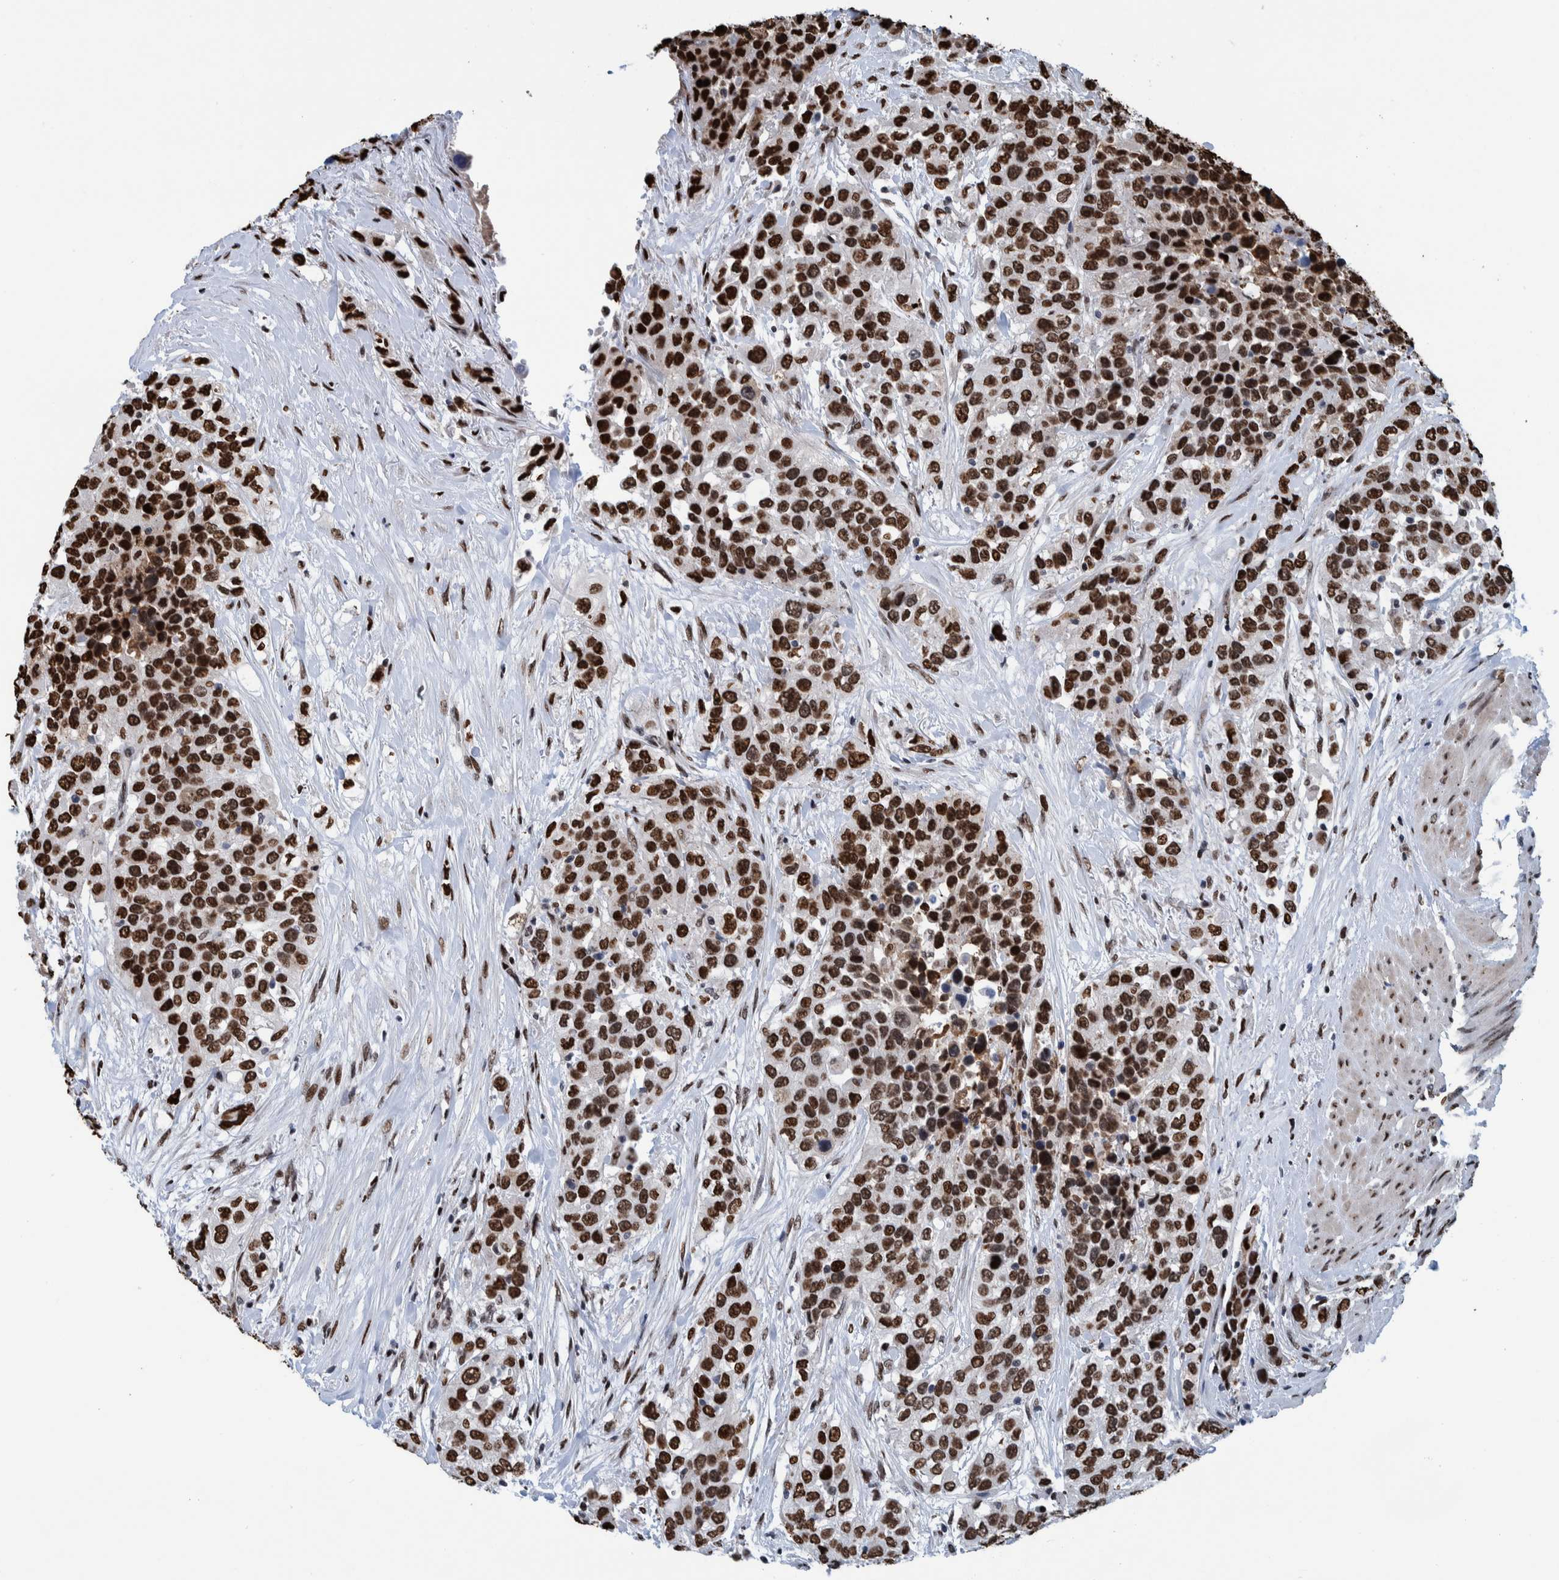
{"staining": {"intensity": "strong", "quantity": ">75%", "location": "nuclear"}, "tissue": "urothelial cancer", "cell_type": "Tumor cells", "image_type": "cancer", "snomed": [{"axis": "morphology", "description": "Urothelial carcinoma, High grade"}, {"axis": "topography", "description": "Urinary bladder"}], "caption": "IHC micrograph of neoplastic tissue: human urothelial carcinoma (high-grade) stained using immunohistochemistry (IHC) shows high levels of strong protein expression localized specifically in the nuclear of tumor cells, appearing as a nuclear brown color.", "gene": "HEATR9", "patient": {"sex": "female", "age": 80}}